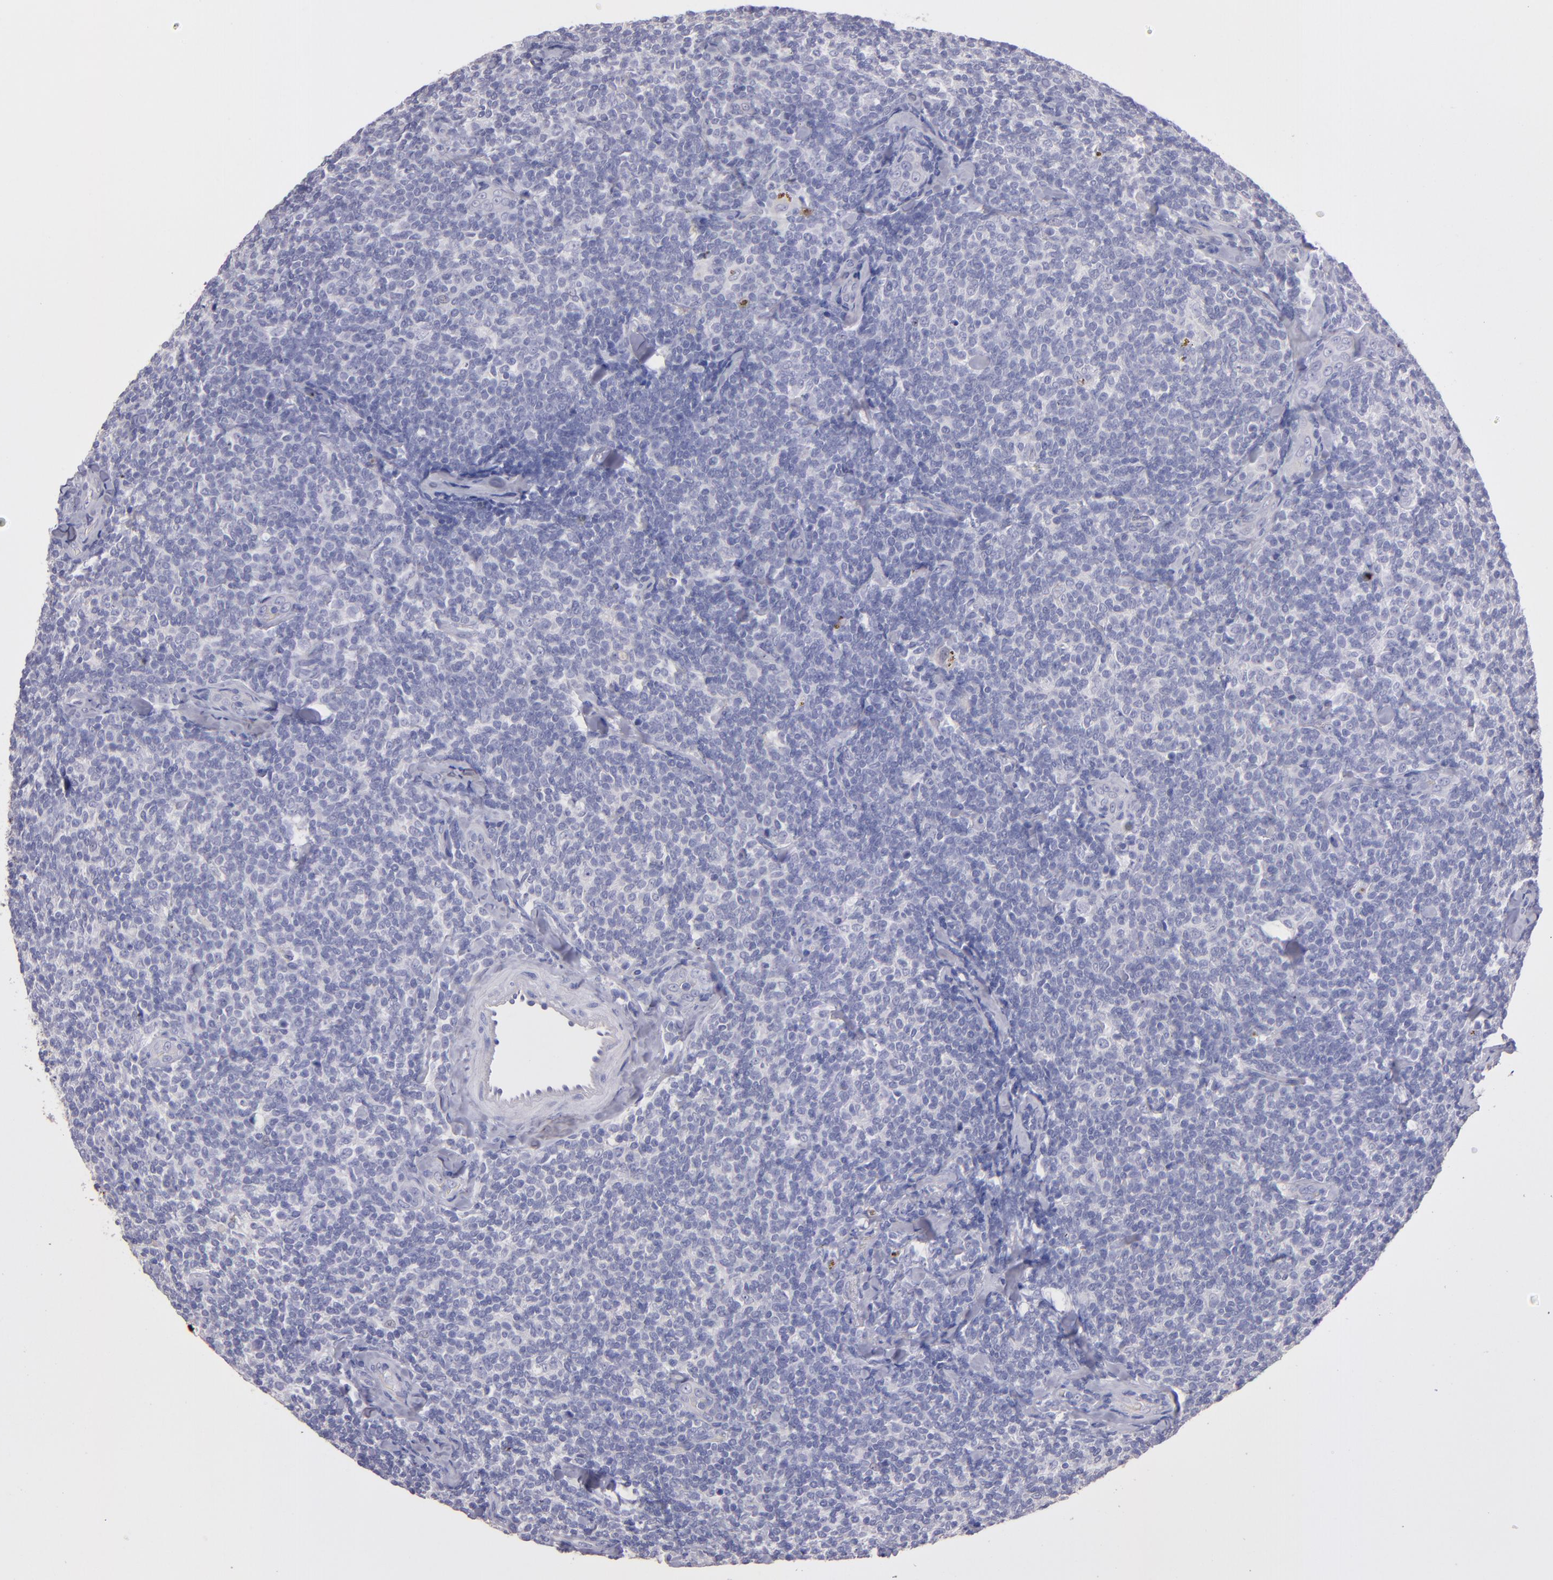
{"staining": {"intensity": "negative", "quantity": "none", "location": "none"}, "tissue": "lymphoma", "cell_type": "Tumor cells", "image_type": "cancer", "snomed": [{"axis": "morphology", "description": "Malignant lymphoma, non-Hodgkin's type, Low grade"}, {"axis": "topography", "description": "Lymph node"}], "caption": "Immunohistochemistry (IHC) image of neoplastic tissue: human low-grade malignant lymphoma, non-Hodgkin's type stained with DAB demonstrates no significant protein expression in tumor cells.", "gene": "TG", "patient": {"sex": "female", "age": 56}}